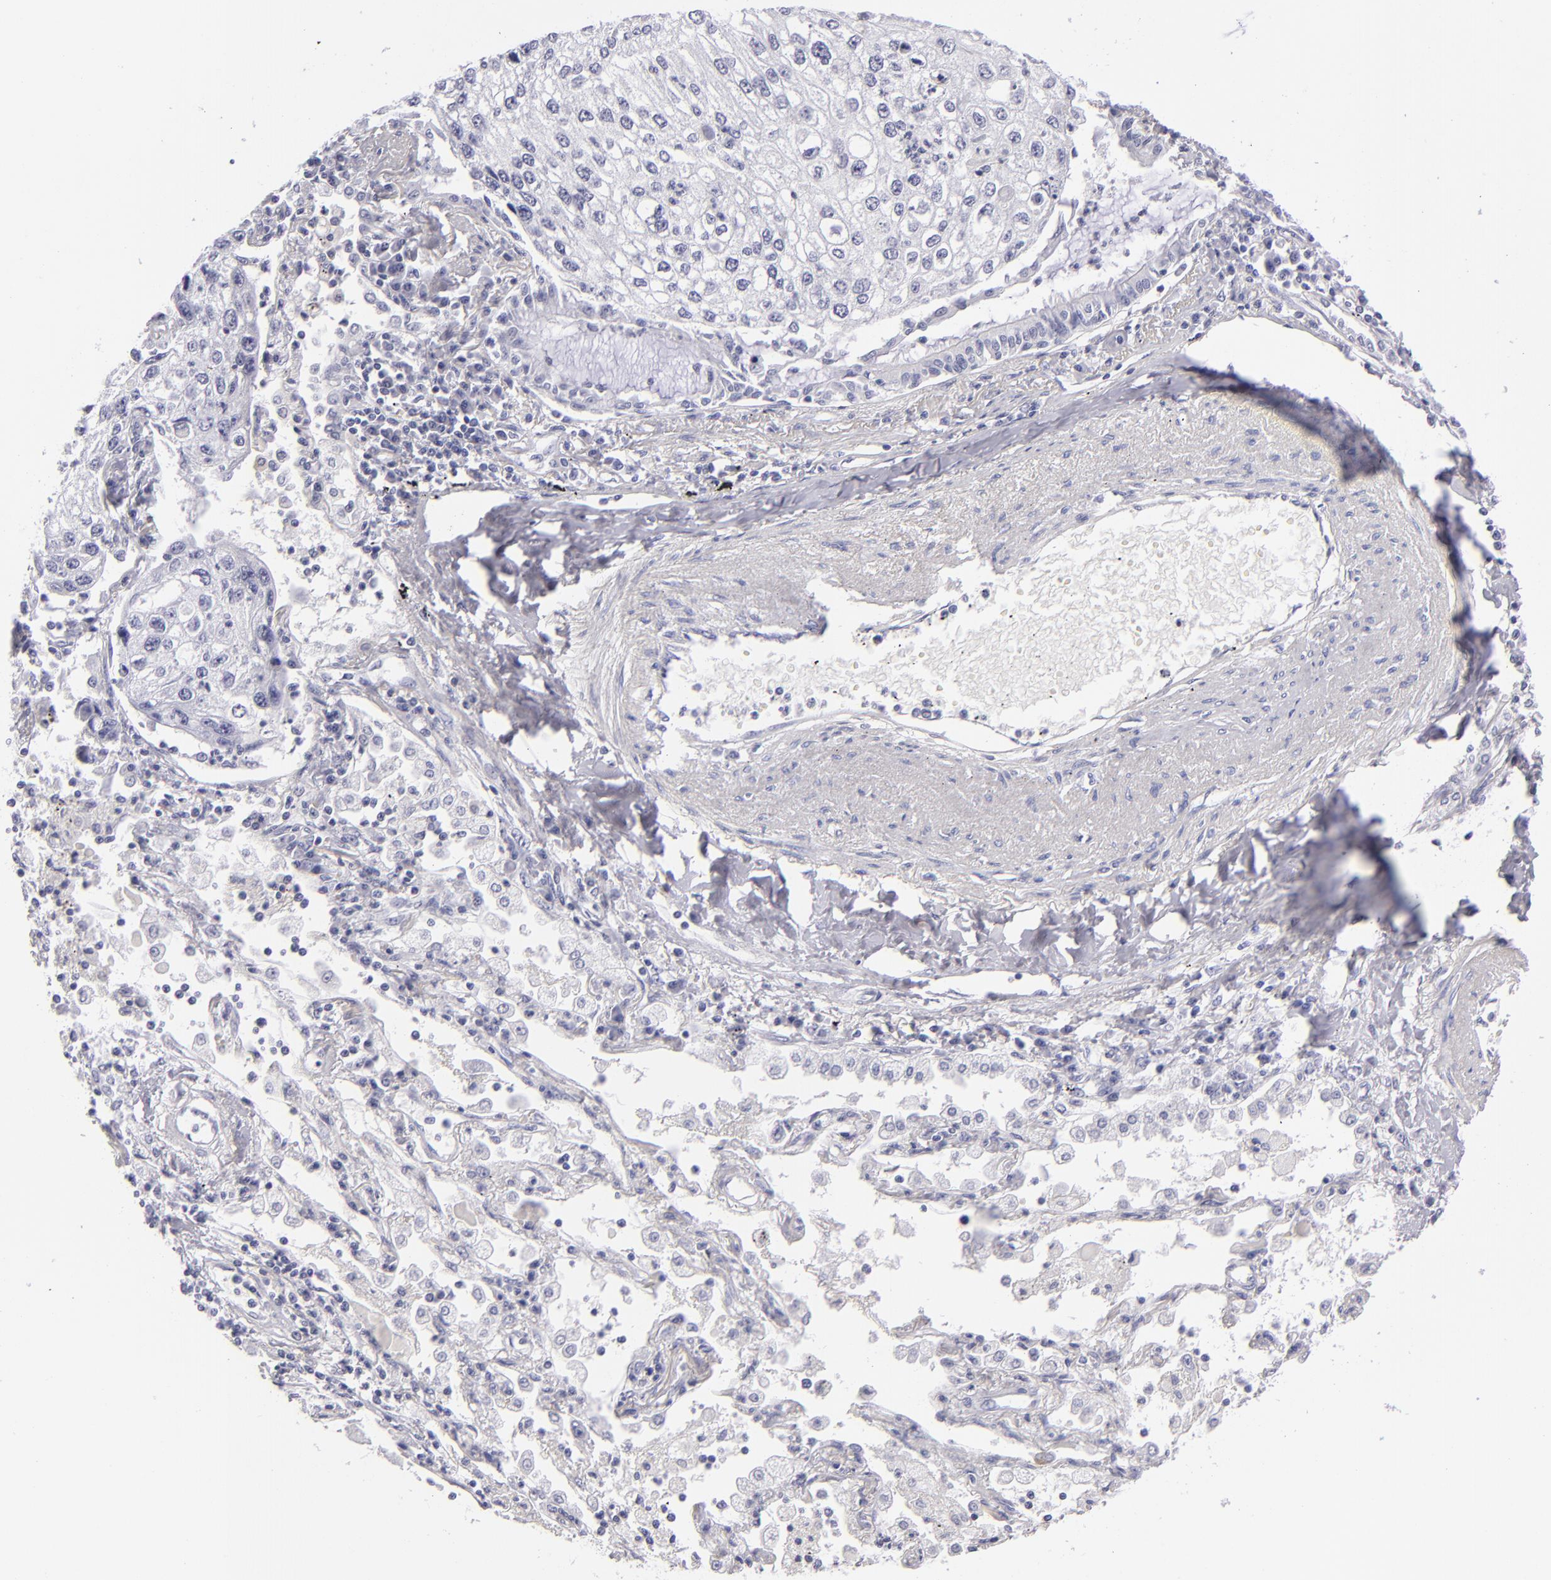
{"staining": {"intensity": "negative", "quantity": "none", "location": "none"}, "tissue": "lung cancer", "cell_type": "Tumor cells", "image_type": "cancer", "snomed": [{"axis": "morphology", "description": "Squamous cell carcinoma, NOS"}, {"axis": "topography", "description": "Lung"}], "caption": "Lung cancer (squamous cell carcinoma) stained for a protein using IHC exhibits no expression tumor cells.", "gene": "VIL1", "patient": {"sex": "male", "age": 75}}